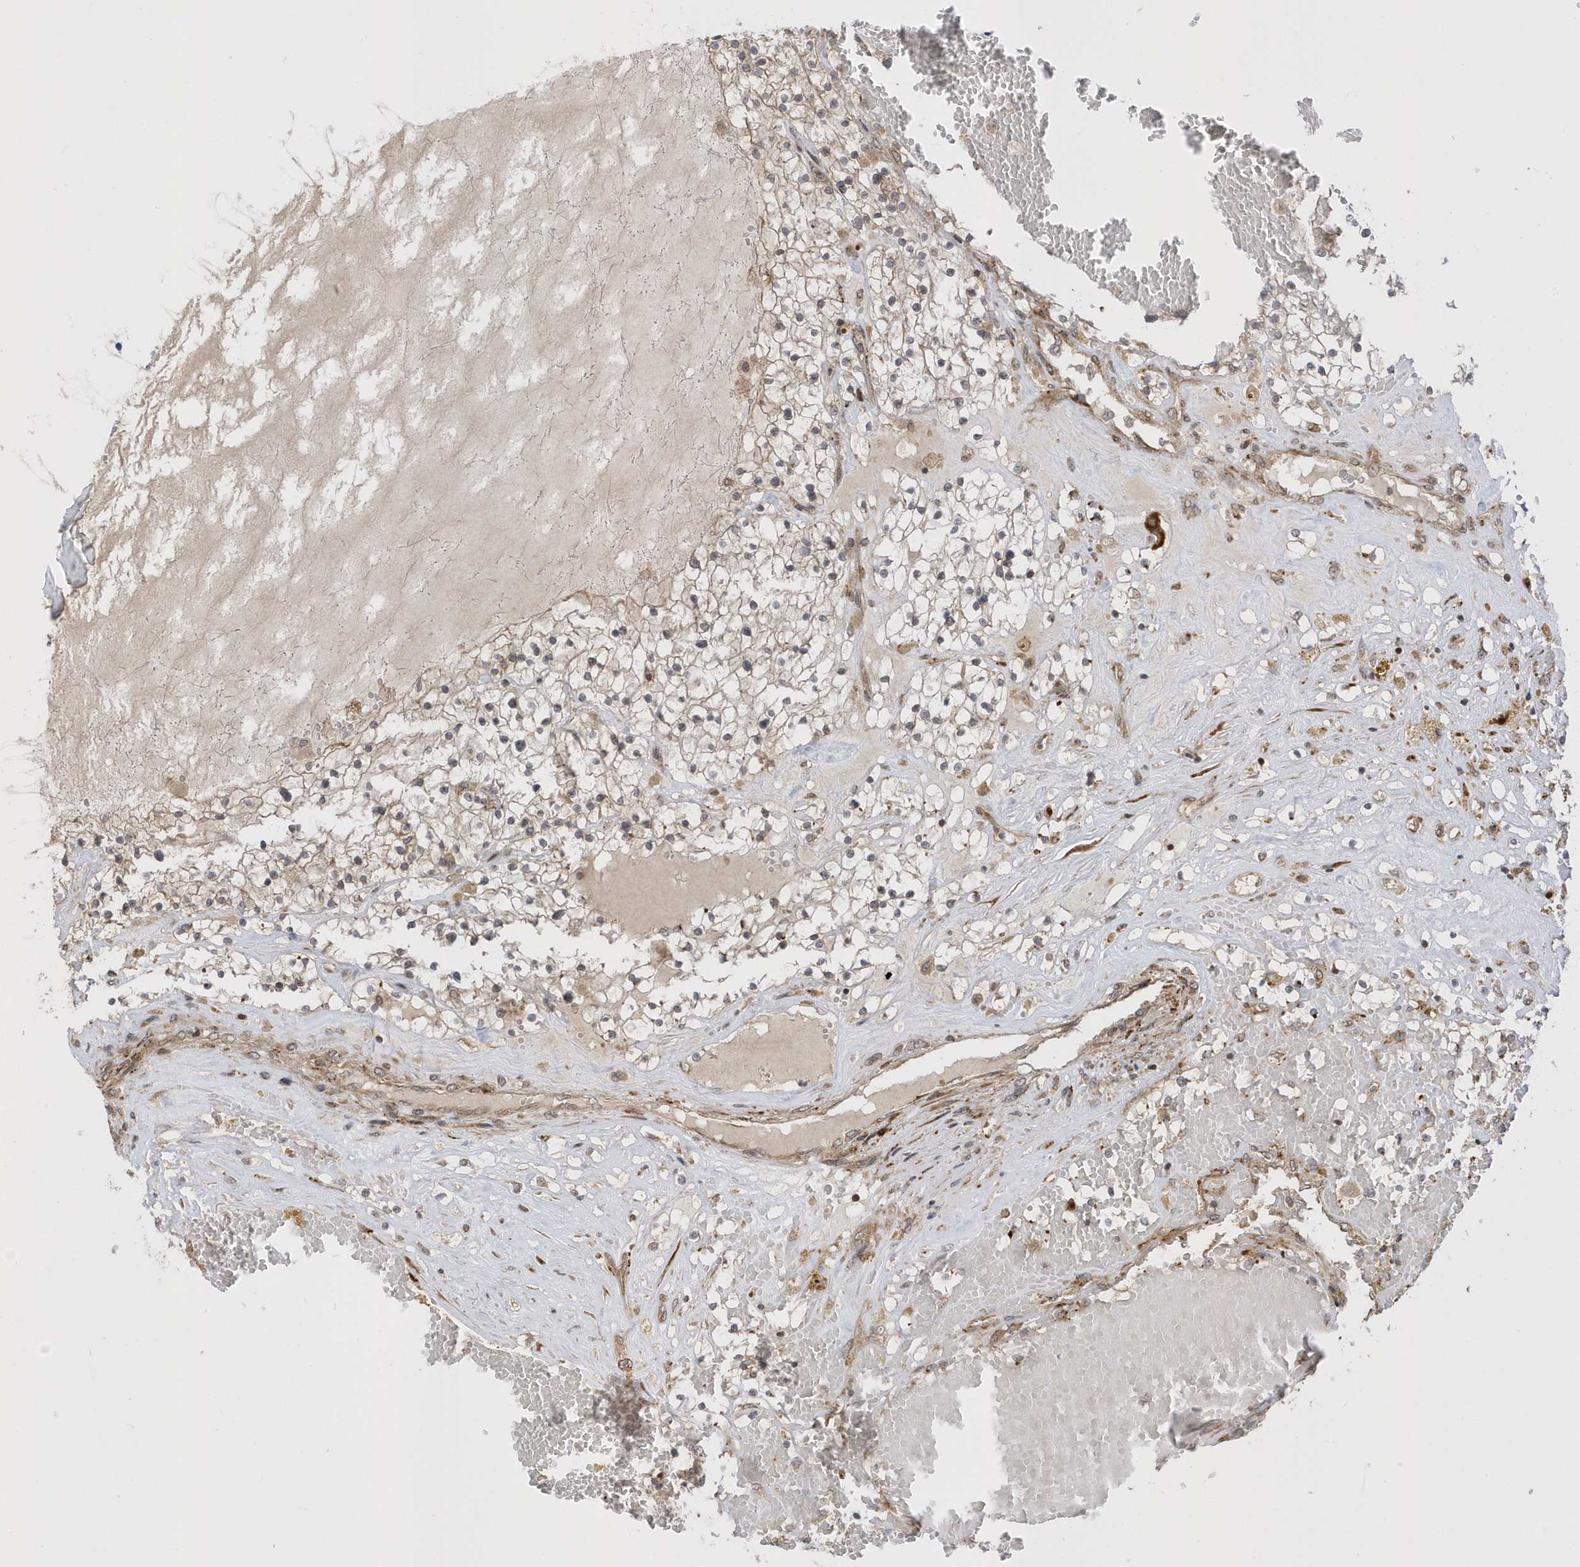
{"staining": {"intensity": "weak", "quantity": "<25%", "location": "cytoplasmic/membranous"}, "tissue": "renal cancer", "cell_type": "Tumor cells", "image_type": "cancer", "snomed": [{"axis": "morphology", "description": "Normal tissue, NOS"}, {"axis": "morphology", "description": "Adenocarcinoma, NOS"}, {"axis": "topography", "description": "Kidney"}], "caption": "IHC image of neoplastic tissue: human renal cancer (adenocarcinoma) stained with DAB exhibits no significant protein positivity in tumor cells.", "gene": "METTL21A", "patient": {"sex": "male", "age": 68}}